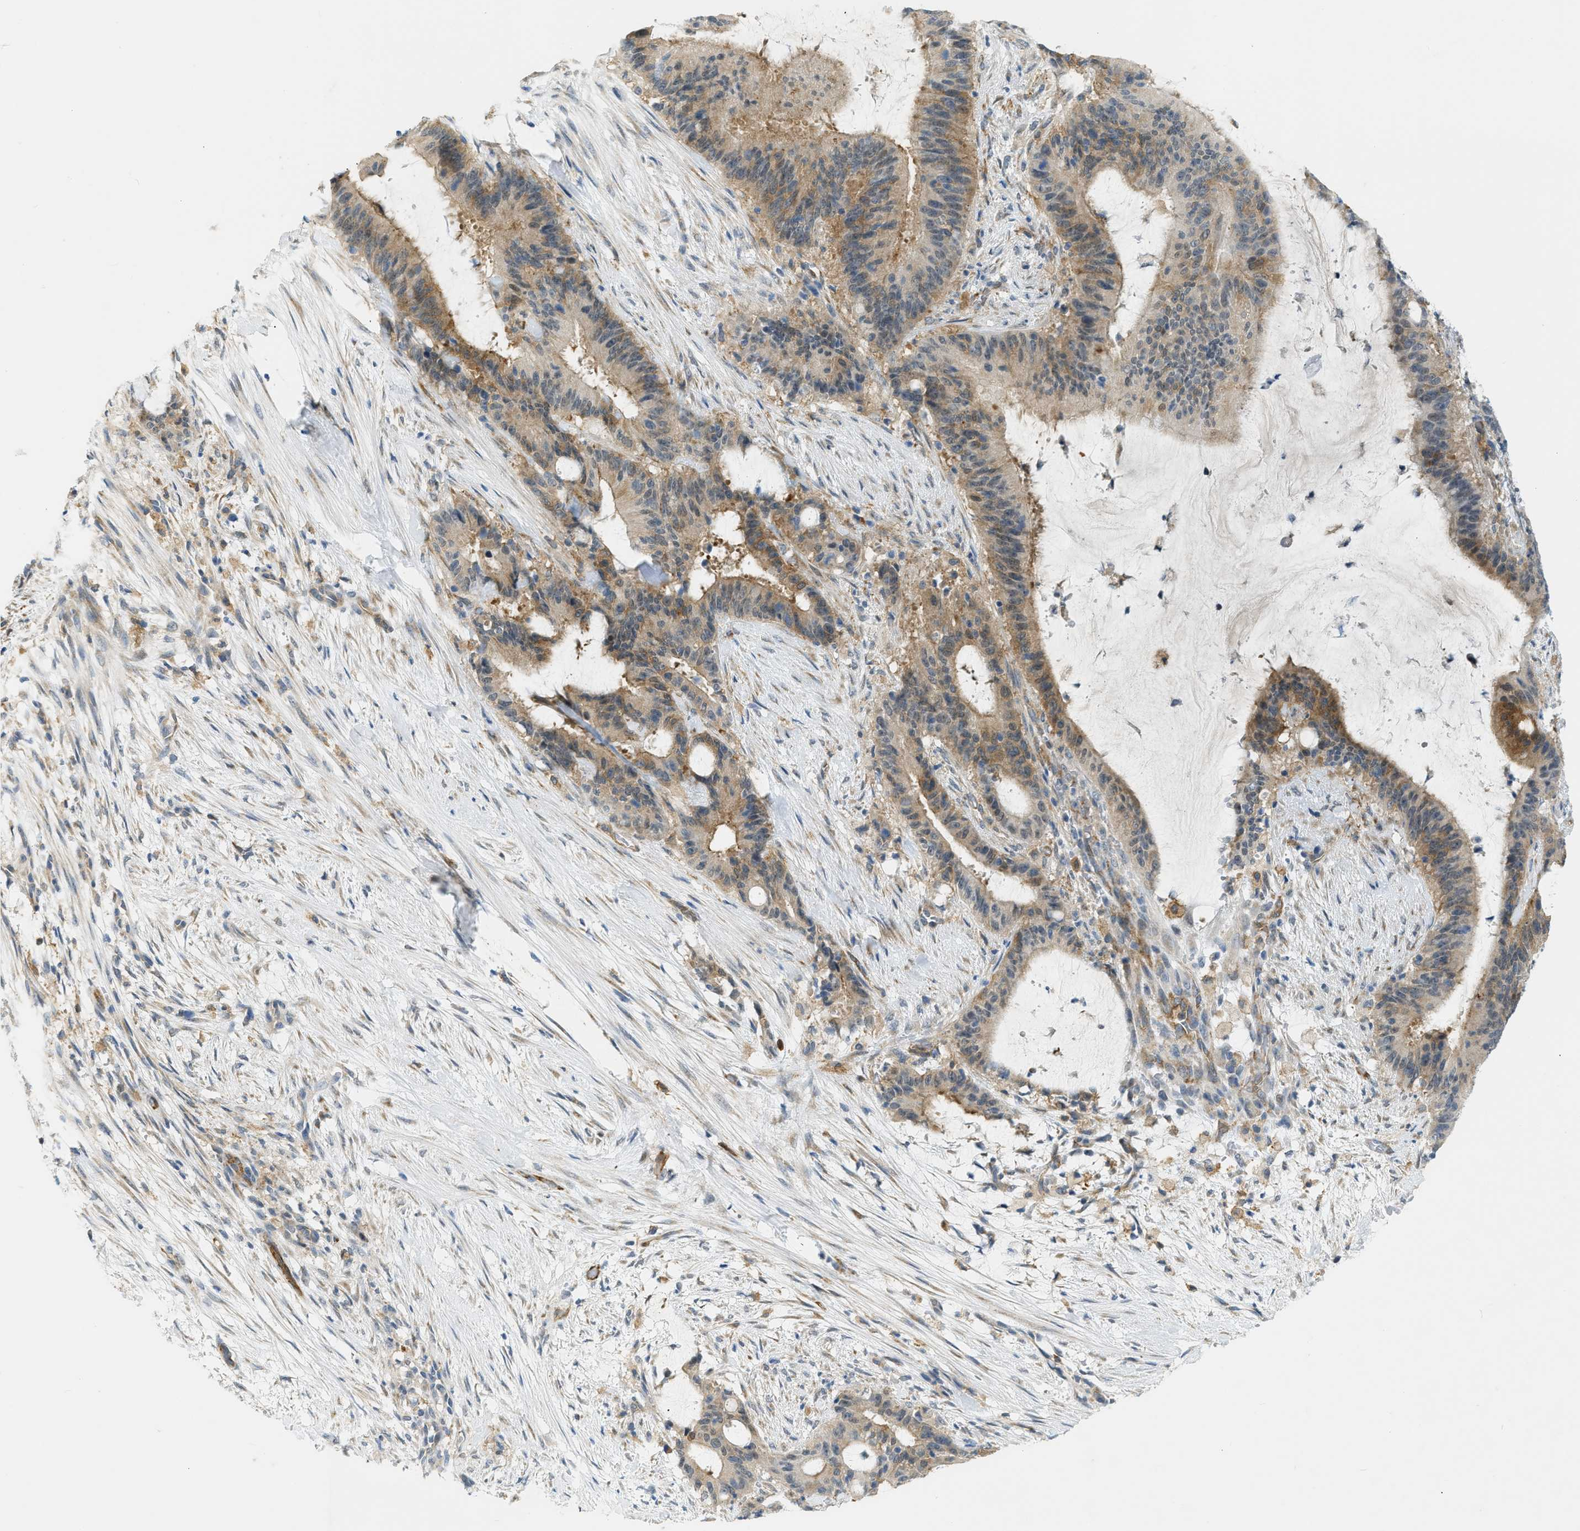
{"staining": {"intensity": "moderate", "quantity": ">75%", "location": "cytoplasmic/membranous"}, "tissue": "liver cancer", "cell_type": "Tumor cells", "image_type": "cancer", "snomed": [{"axis": "morphology", "description": "Normal tissue, NOS"}, {"axis": "morphology", "description": "Cholangiocarcinoma"}, {"axis": "topography", "description": "Liver"}, {"axis": "topography", "description": "Peripheral nerve tissue"}], "caption": "Immunohistochemical staining of cholangiocarcinoma (liver) demonstrates medium levels of moderate cytoplasmic/membranous expression in approximately >75% of tumor cells. (Brightfield microscopy of DAB IHC at high magnification).", "gene": "ZNF408", "patient": {"sex": "female", "age": 73}}